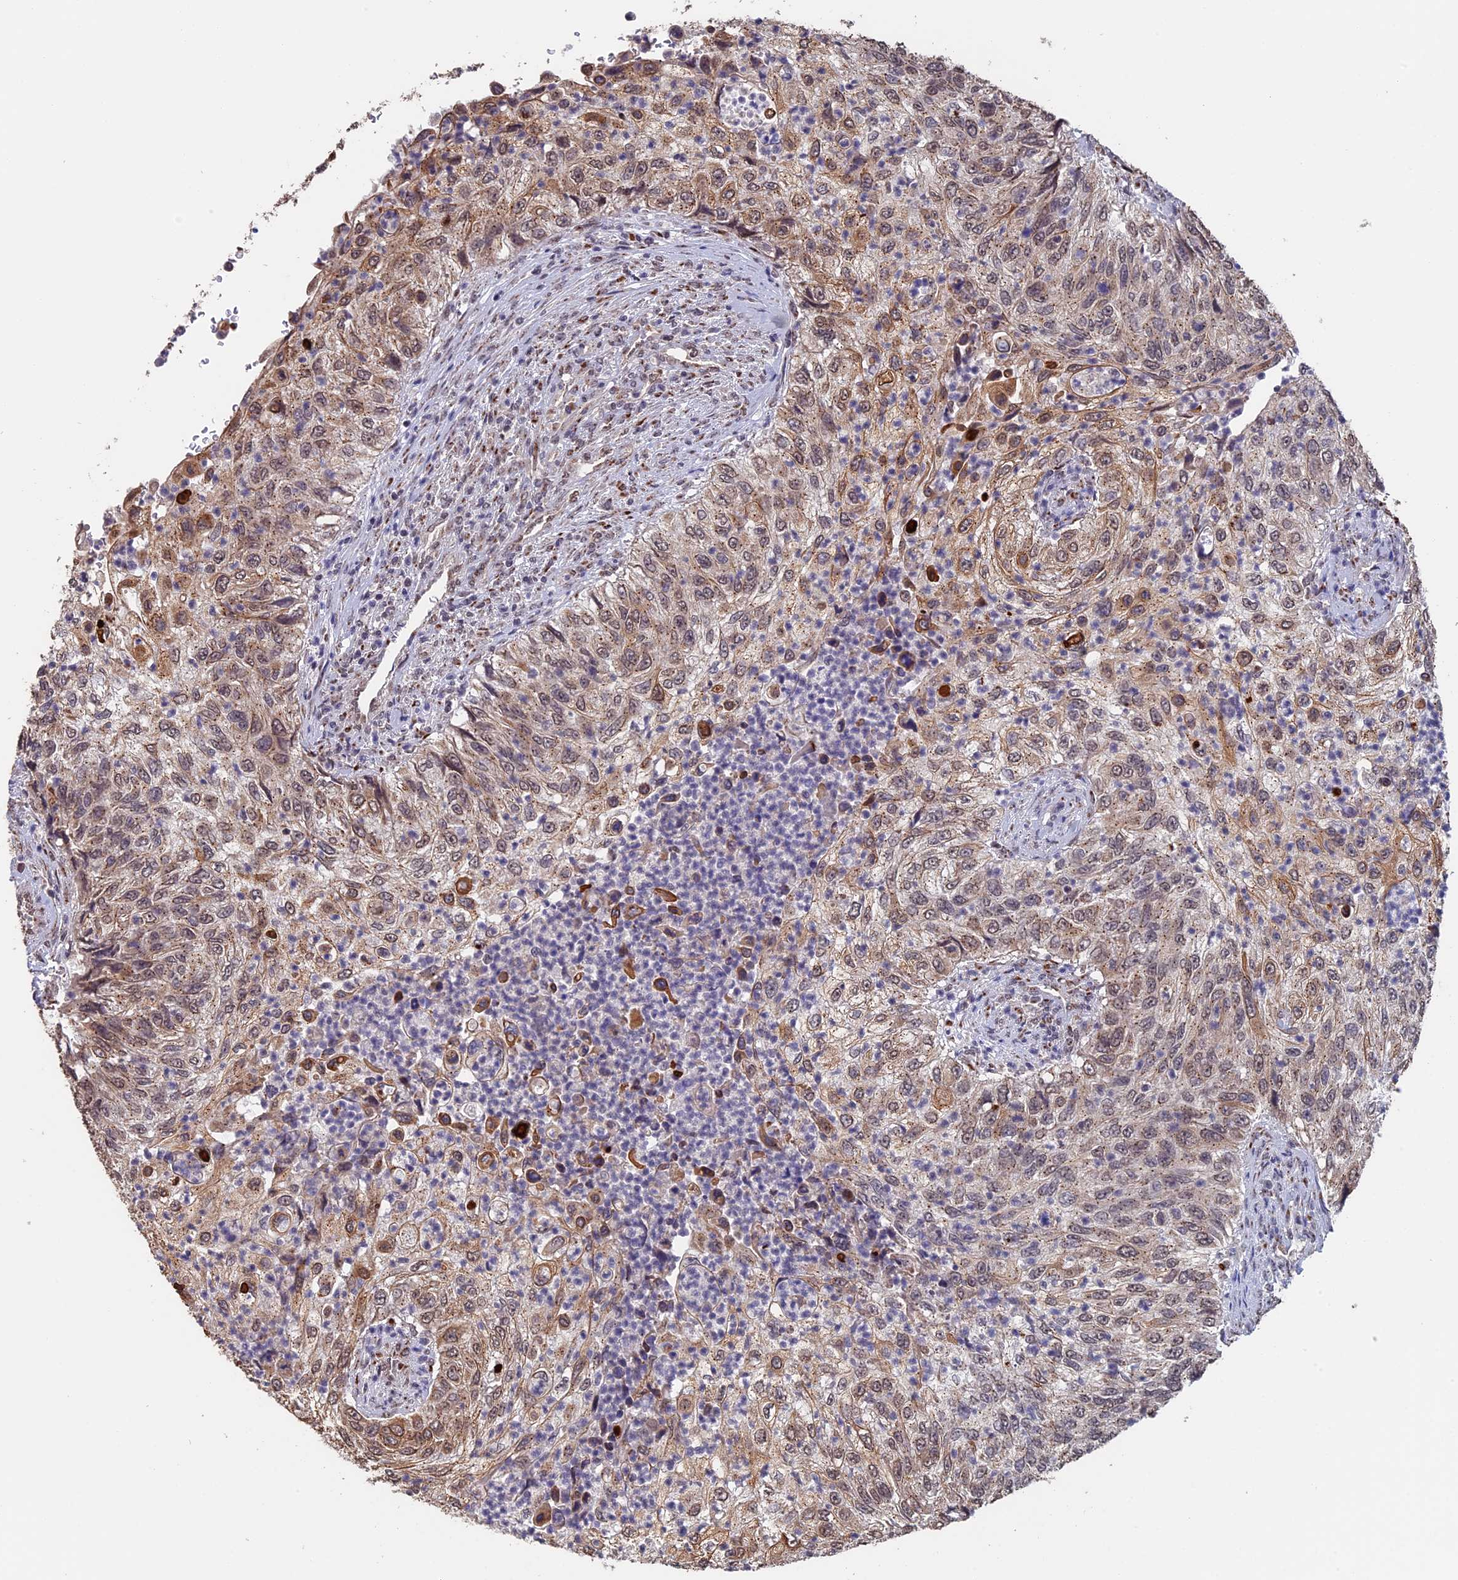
{"staining": {"intensity": "moderate", "quantity": ">75%", "location": "cytoplasmic/membranous,nuclear"}, "tissue": "urothelial cancer", "cell_type": "Tumor cells", "image_type": "cancer", "snomed": [{"axis": "morphology", "description": "Urothelial carcinoma, High grade"}, {"axis": "topography", "description": "Urinary bladder"}], "caption": "Tumor cells reveal medium levels of moderate cytoplasmic/membranous and nuclear positivity in approximately >75% of cells in human urothelial cancer.", "gene": "PIGQ", "patient": {"sex": "female", "age": 60}}